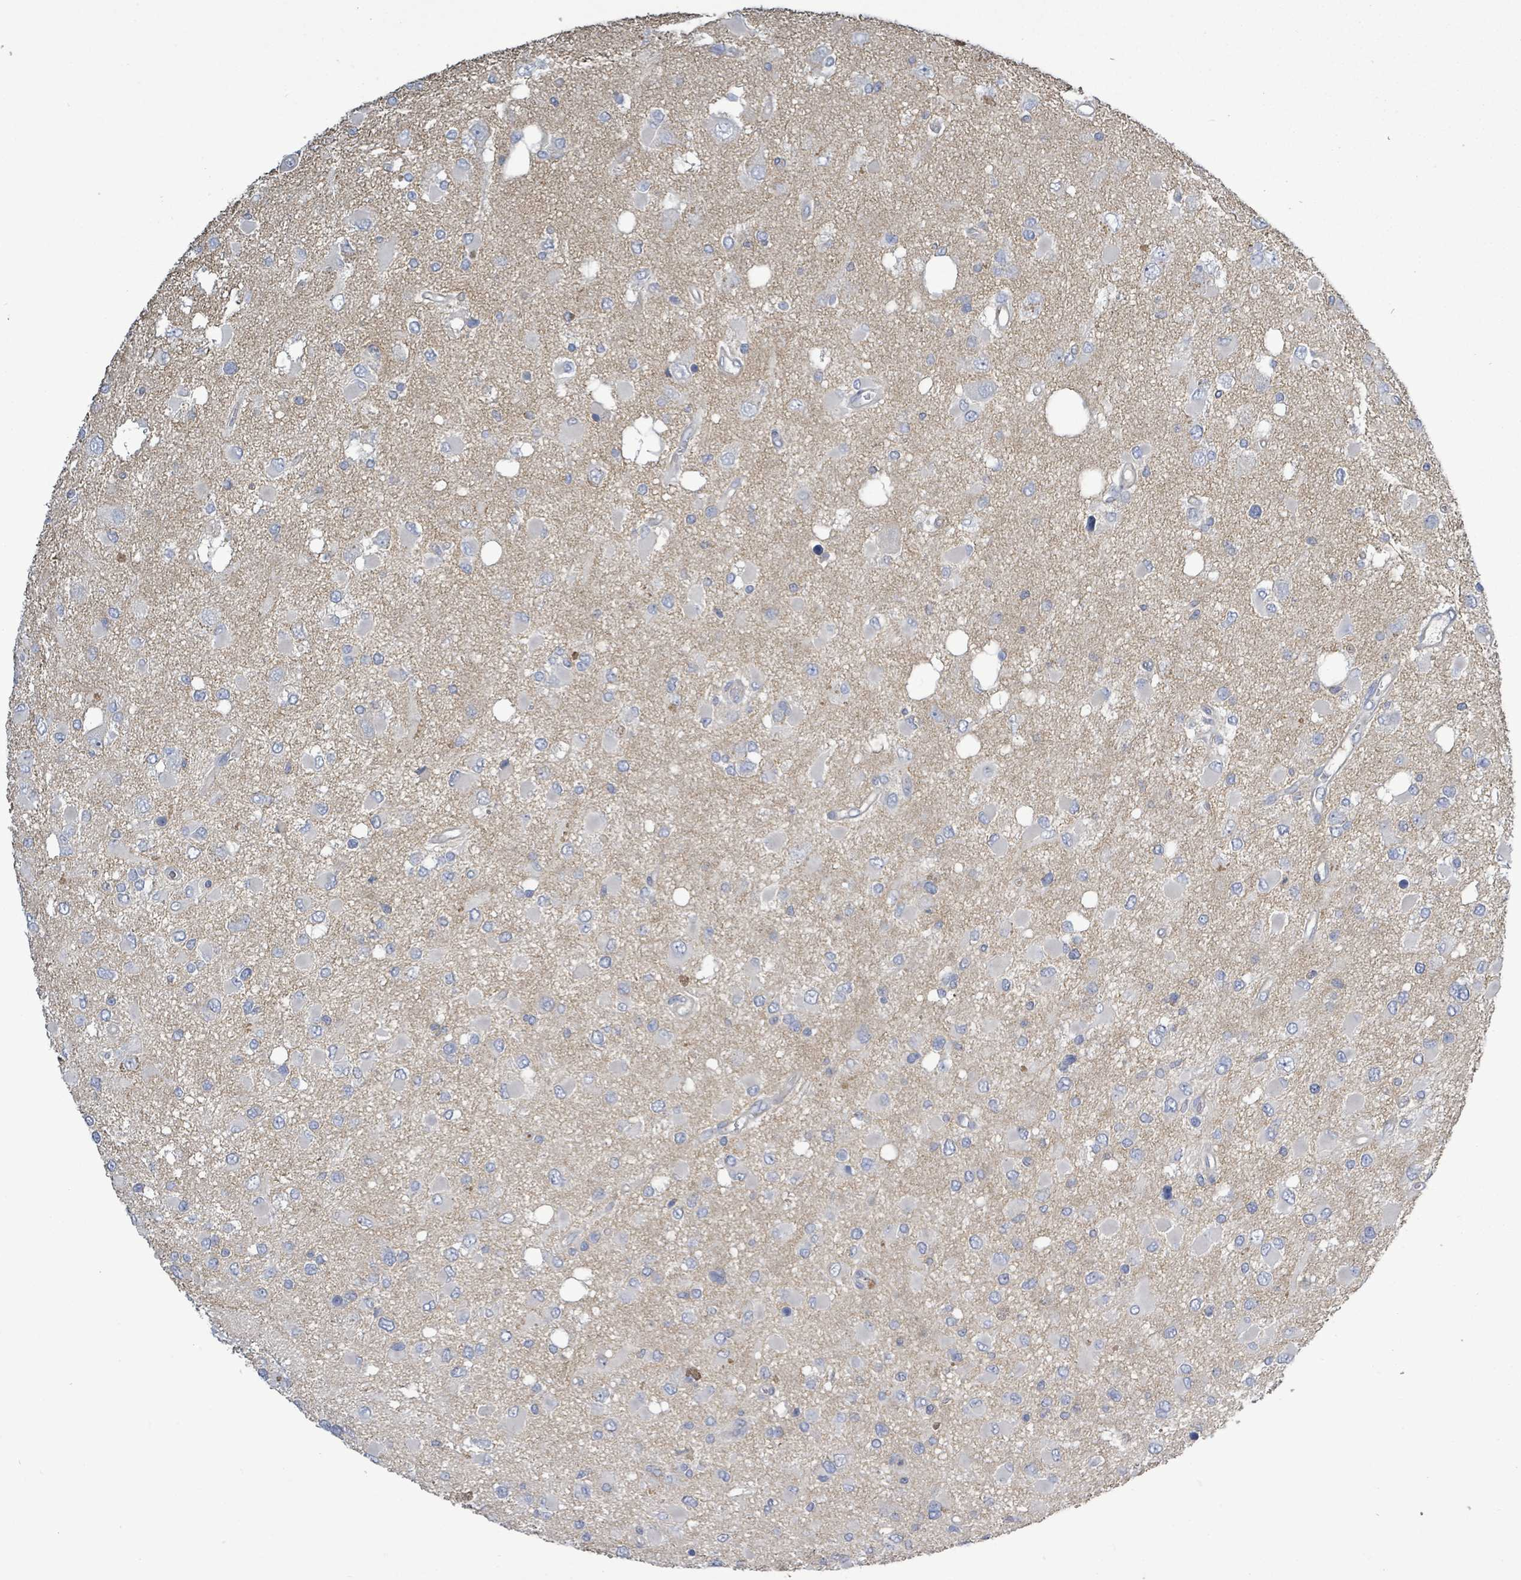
{"staining": {"intensity": "negative", "quantity": "none", "location": "none"}, "tissue": "glioma", "cell_type": "Tumor cells", "image_type": "cancer", "snomed": [{"axis": "morphology", "description": "Glioma, malignant, High grade"}, {"axis": "topography", "description": "Brain"}], "caption": "Immunohistochemistry image of neoplastic tissue: glioma stained with DAB (3,3'-diaminobenzidine) reveals no significant protein positivity in tumor cells.", "gene": "KRAS", "patient": {"sex": "male", "age": 53}}